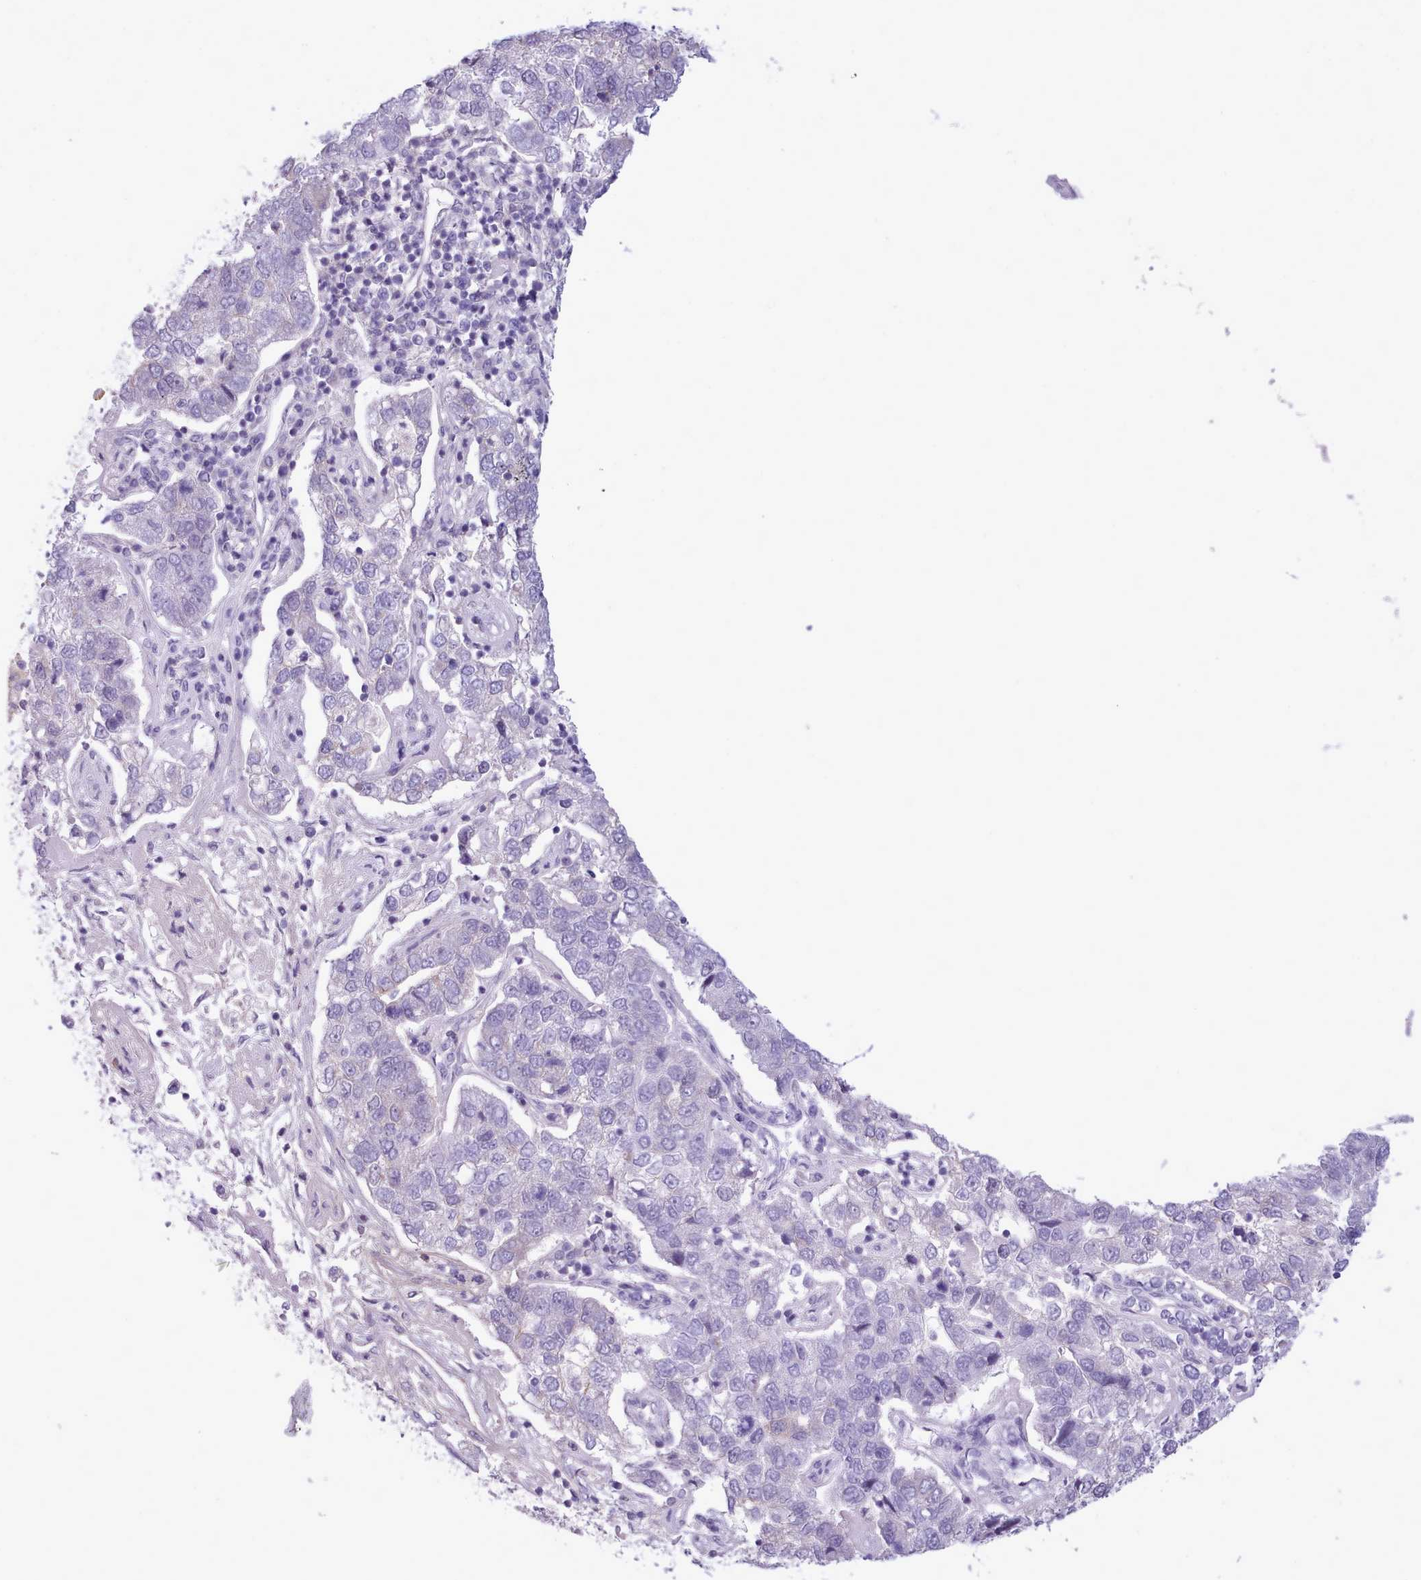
{"staining": {"intensity": "negative", "quantity": "none", "location": "none"}, "tissue": "pancreatic cancer", "cell_type": "Tumor cells", "image_type": "cancer", "snomed": [{"axis": "morphology", "description": "Adenocarcinoma, NOS"}, {"axis": "topography", "description": "Pancreas"}], "caption": "An immunohistochemistry photomicrograph of pancreatic adenocarcinoma is shown. There is no staining in tumor cells of pancreatic adenocarcinoma. Nuclei are stained in blue.", "gene": "CYP2A13", "patient": {"sex": "female", "age": 61}}